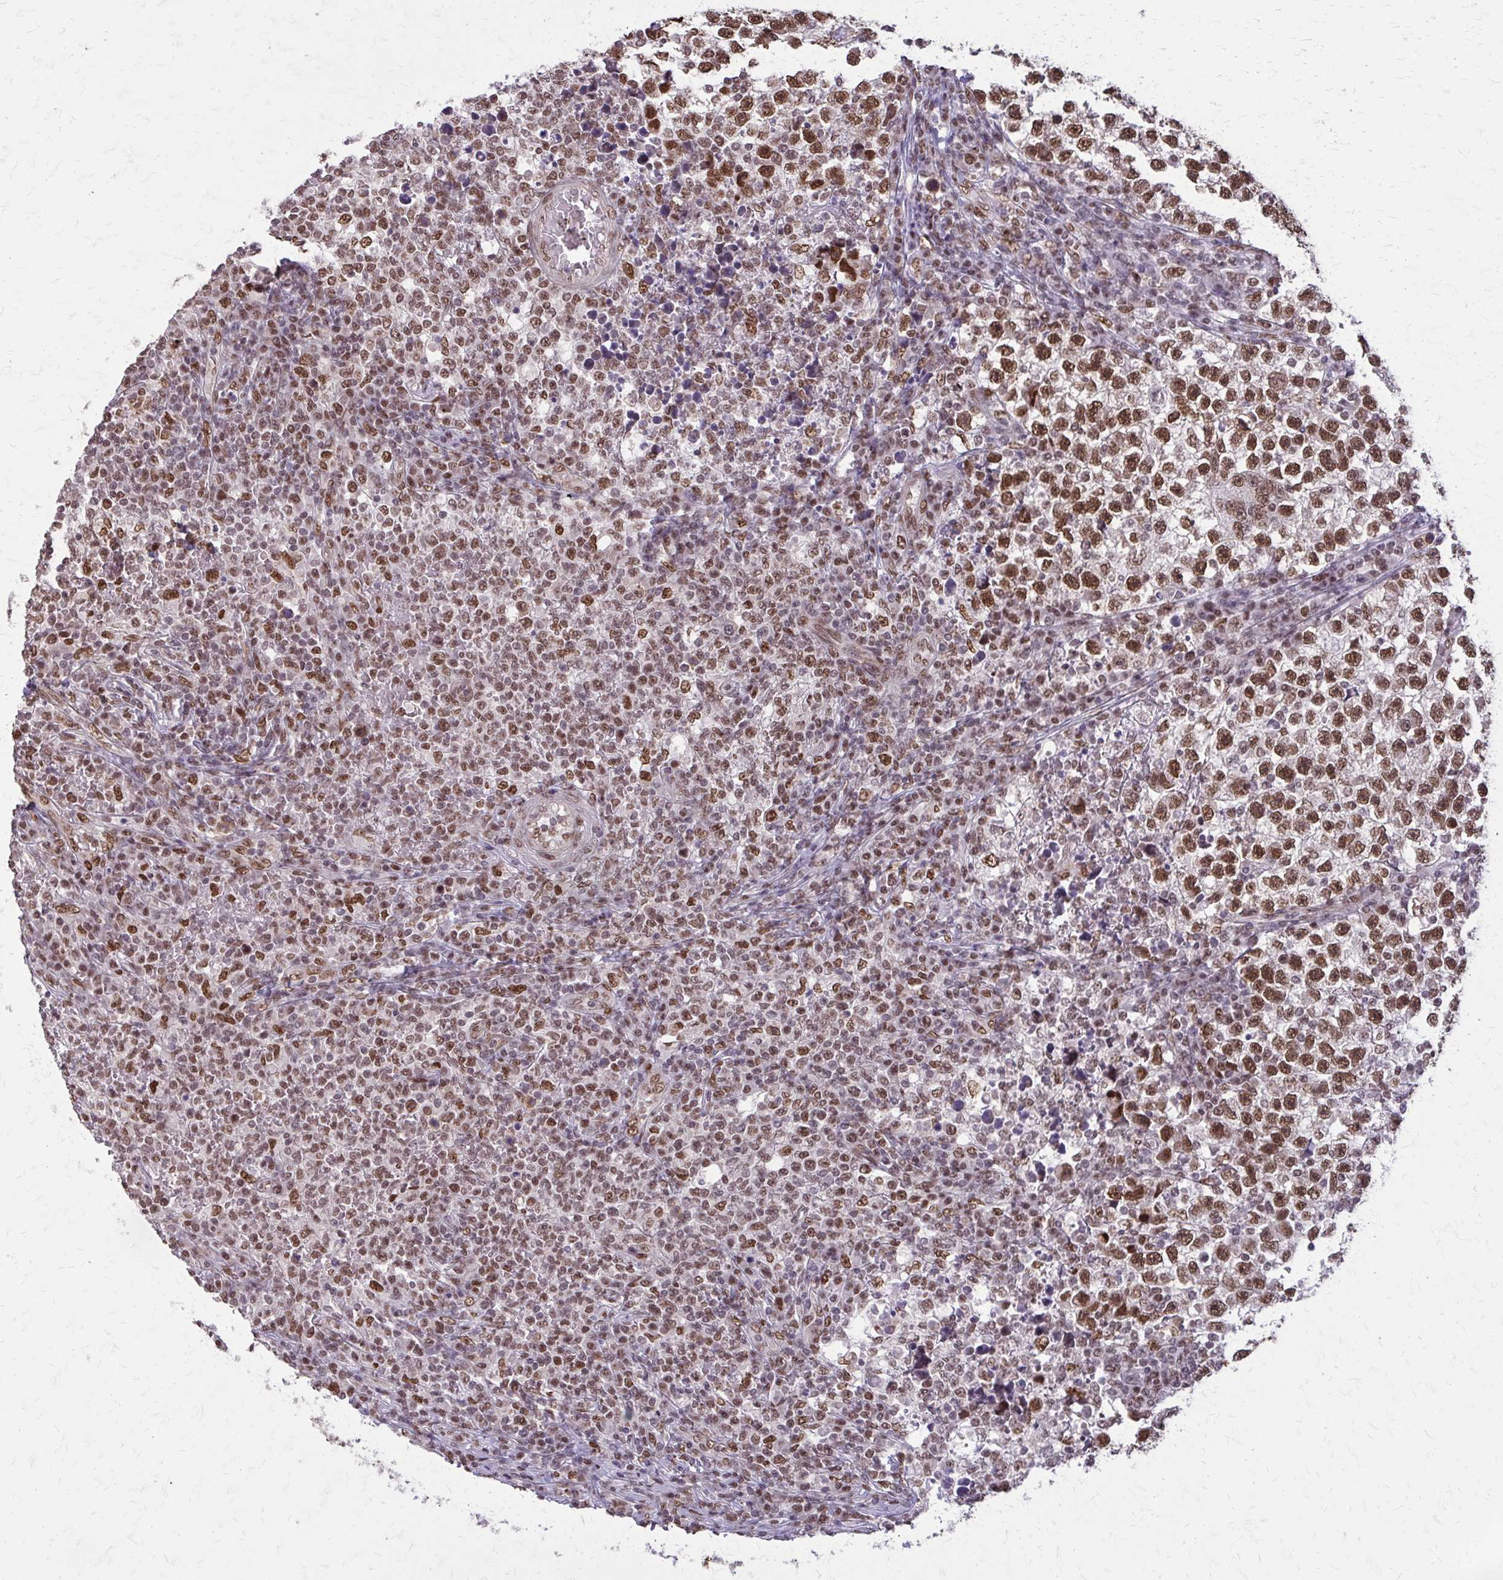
{"staining": {"intensity": "strong", "quantity": ">75%", "location": "nuclear"}, "tissue": "testis cancer", "cell_type": "Tumor cells", "image_type": "cancer", "snomed": [{"axis": "morphology", "description": "Seminoma, NOS"}, {"axis": "topography", "description": "Testis"}], "caption": "The photomicrograph demonstrates a brown stain indicating the presence of a protein in the nuclear of tumor cells in seminoma (testis). Ihc stains the protein of interest in brown and the nuclei are stained blue.", "gene": "TTF1", "patient": {"sex": "male", "age": 22}}